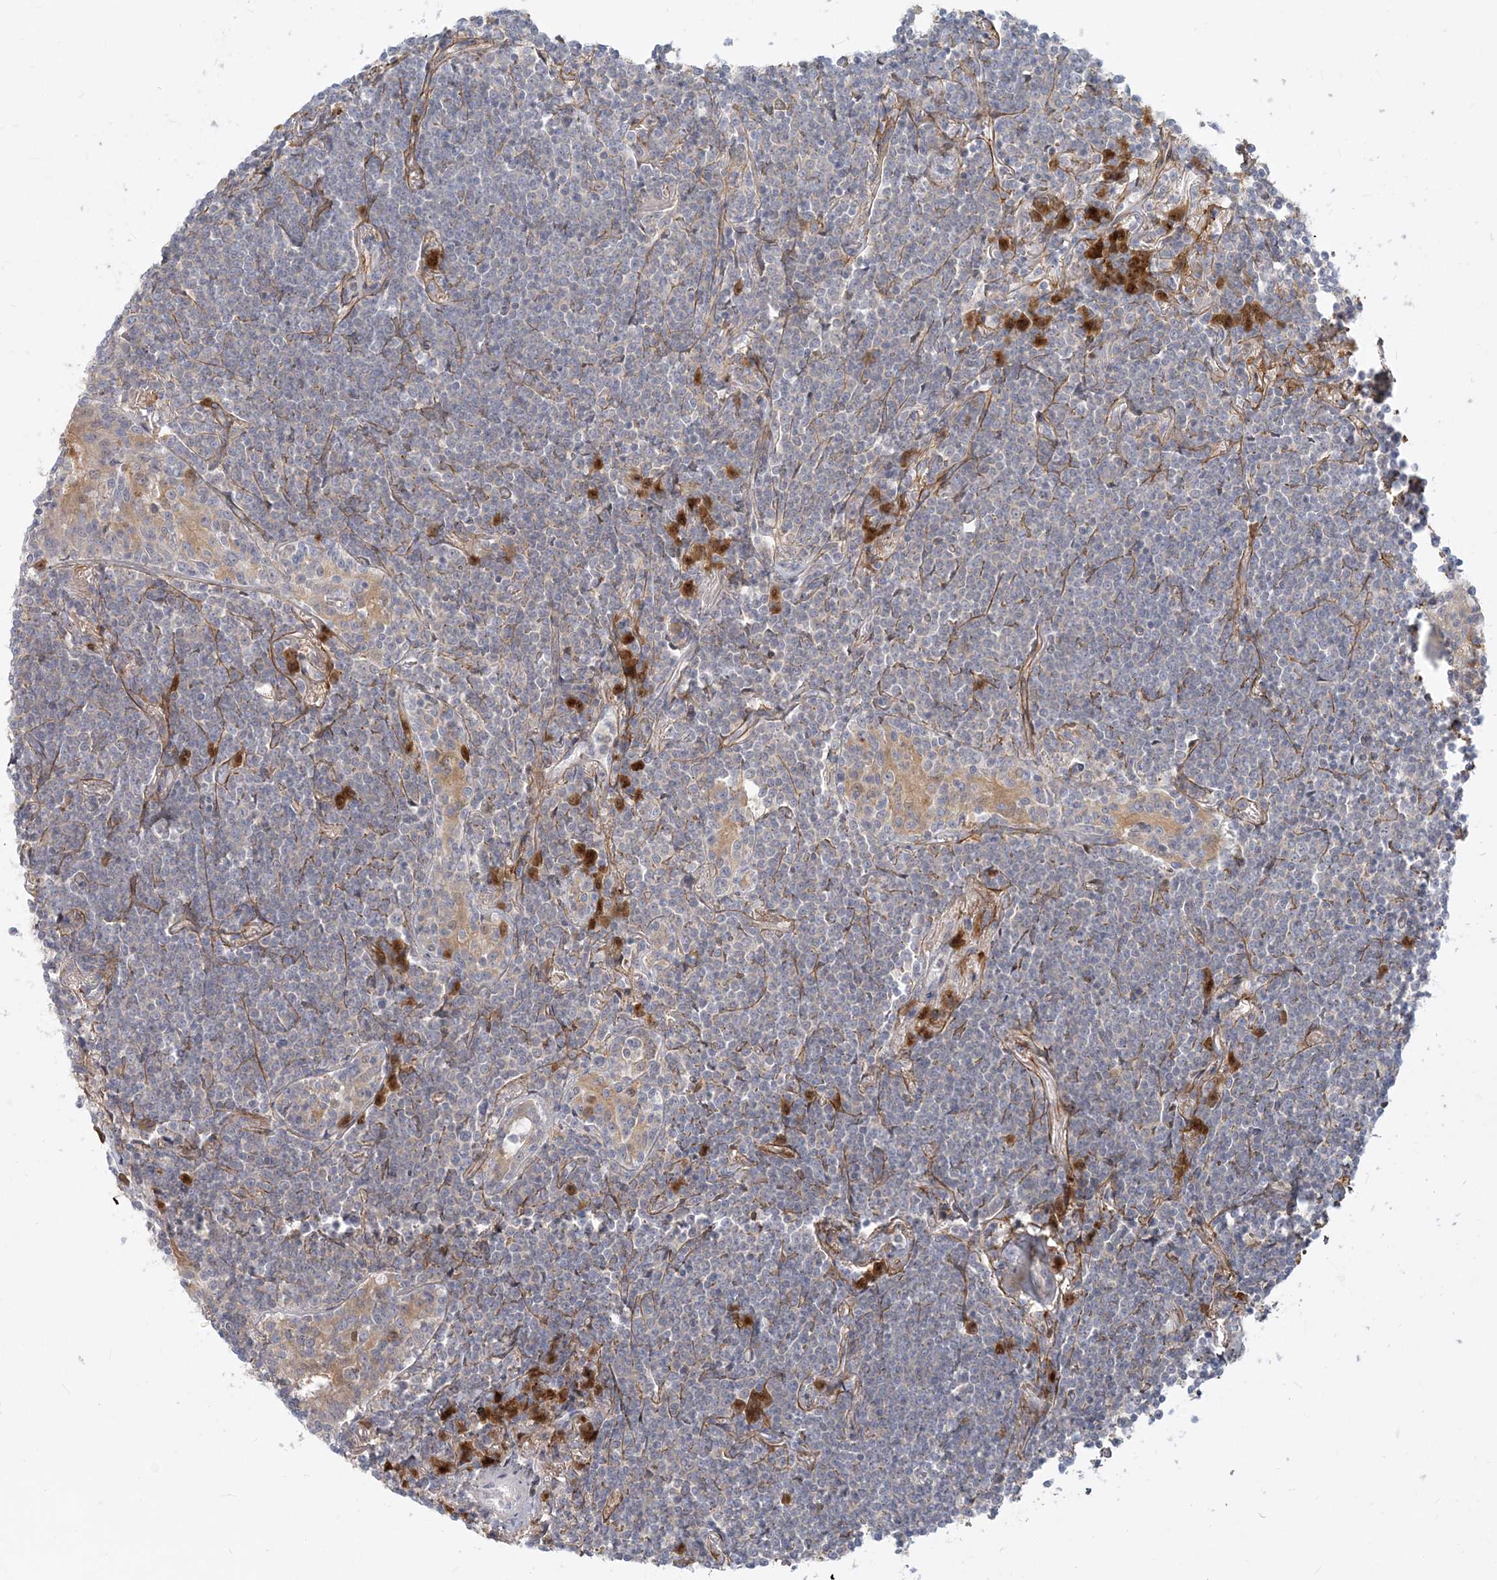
{"staining": {"intensity": "negative", "quantity": "none", "location": "none"}, "tissue": "lymphoma", "cell_type": "Tumor cells", "image_type": "cancer", "snomed": [{"axis": "morphology", "description": "Malignant lymphoma, non-Hodgkin's type, Low grade"}, {"axis": "topography", "description": "Lung"}], "caption": "A micrograph of human lymphoma is negative for staining in tumor cells.", "gene": "GMPPA", "patient": {"sex": "female", "age": 71}}